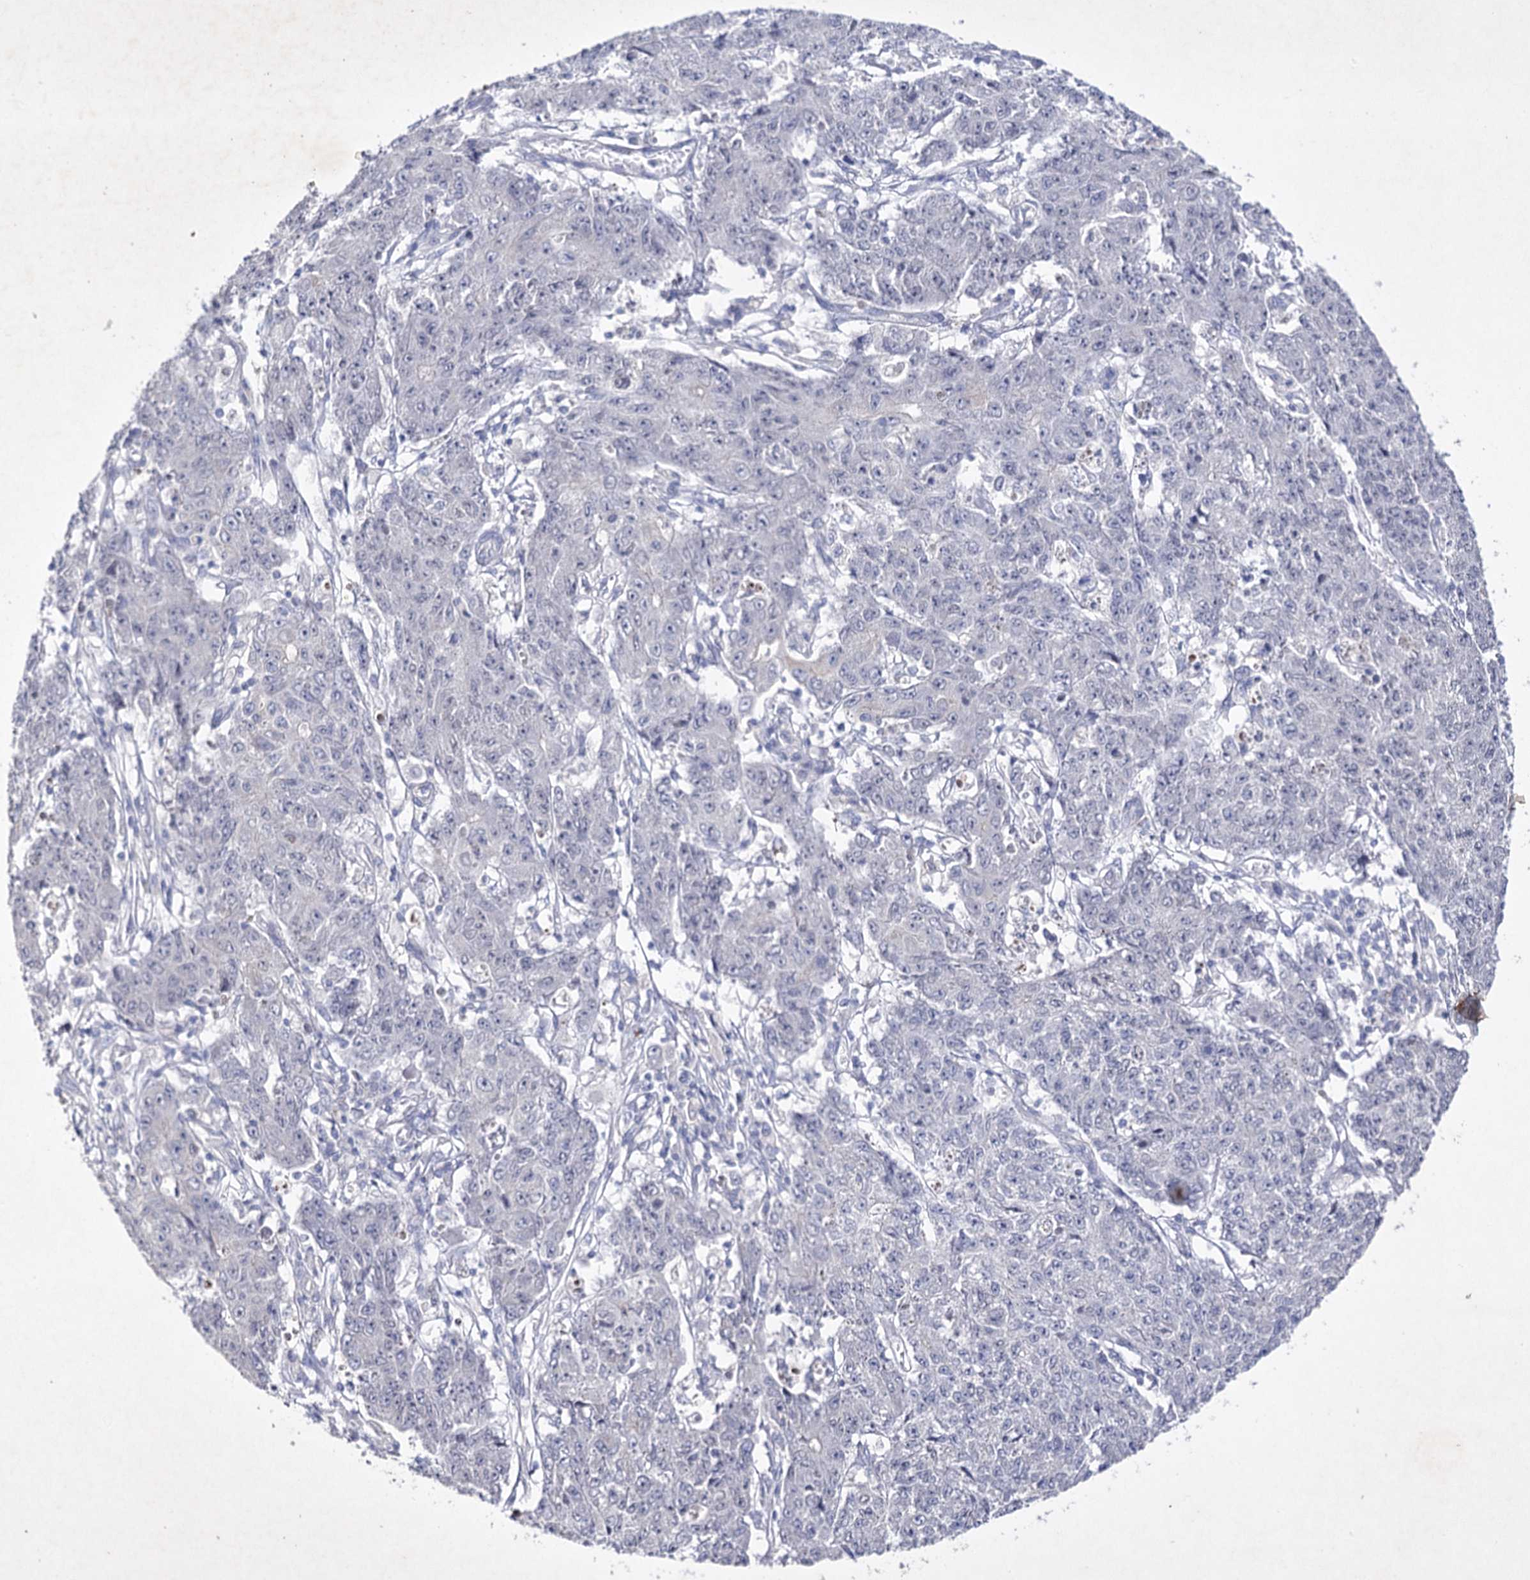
{"staining": {"intensity": "negative", "quantity": "none", "location": "none"}, "tissue": "ovarian cancer", "cell_type": "Tumor cells", "image_type": "cancer", "snomed": [{"axis": "morphology", "description": "Carcinoma, endometroid"}, {"axis": "topography", "description": "Ovary"}], "caption": "DAB (3,3'-diaminobenzidine) immunohistochemical staining of human endometroid carcinoma (ovarian) shows no significant positivity in tumor cells.", "gene": "COX15", "patient": {"sex": "female", "age": 42}}